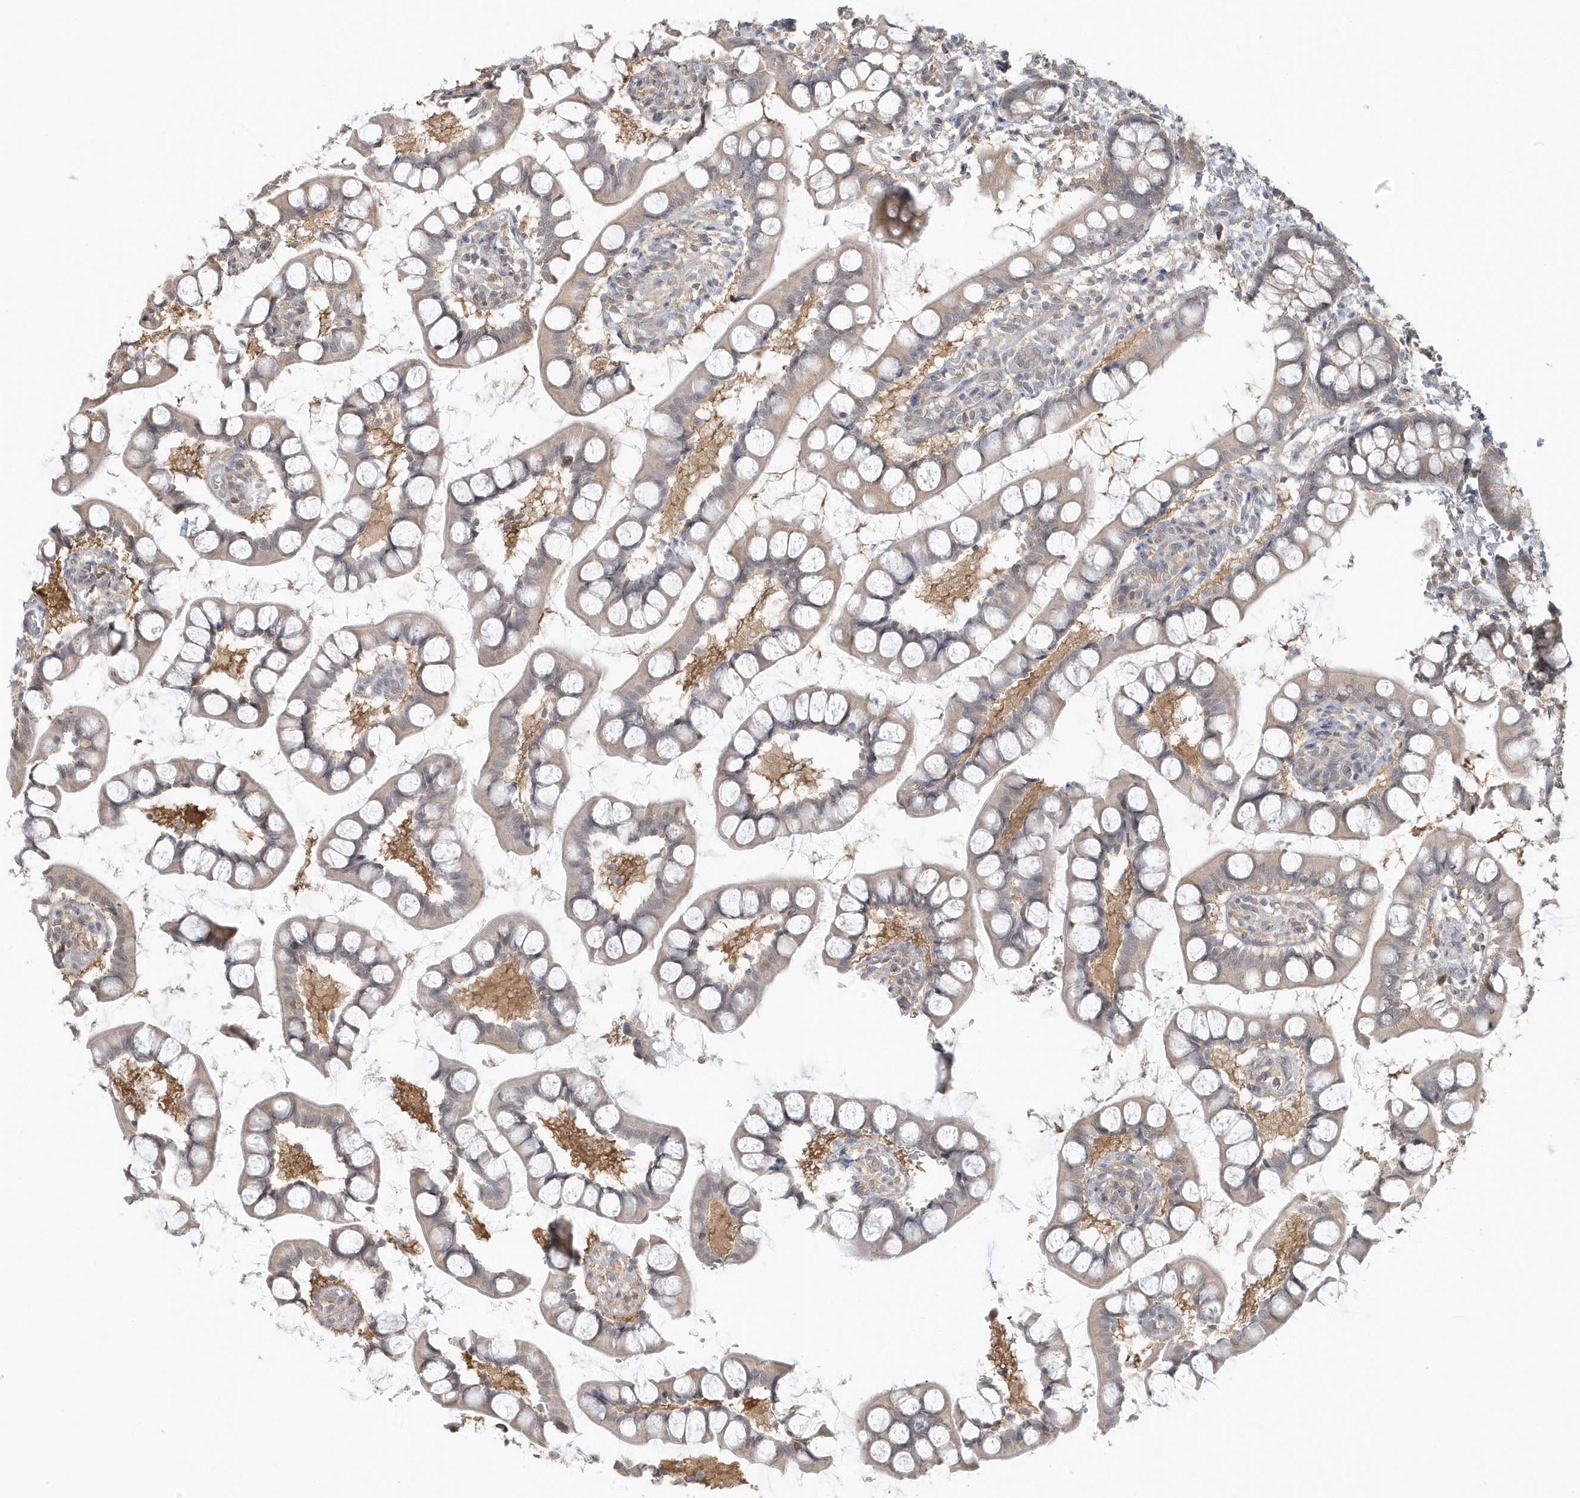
{"staining": {"intensity": "weak", "quantity": "25%-75%", "location": "cytoplasmic/membranous"}, "tissue": "small intestine", "cell_type": "Glandular cells", "image_type": "normal", "snomed": [{"axis": "morphology", "description": "Normal tissue, NOS"}, {"axis": "topography", "description": "Small intestine"}], "caption": "This micrograph displays immunohistochemistry (IHC) staining of benign small intestine, with low weak cytoplasmic/membranous positivity in about 25%-75% of glandular cells.", "gene": "PSMD6", "patient": {"sex": "male", "age": 52}}